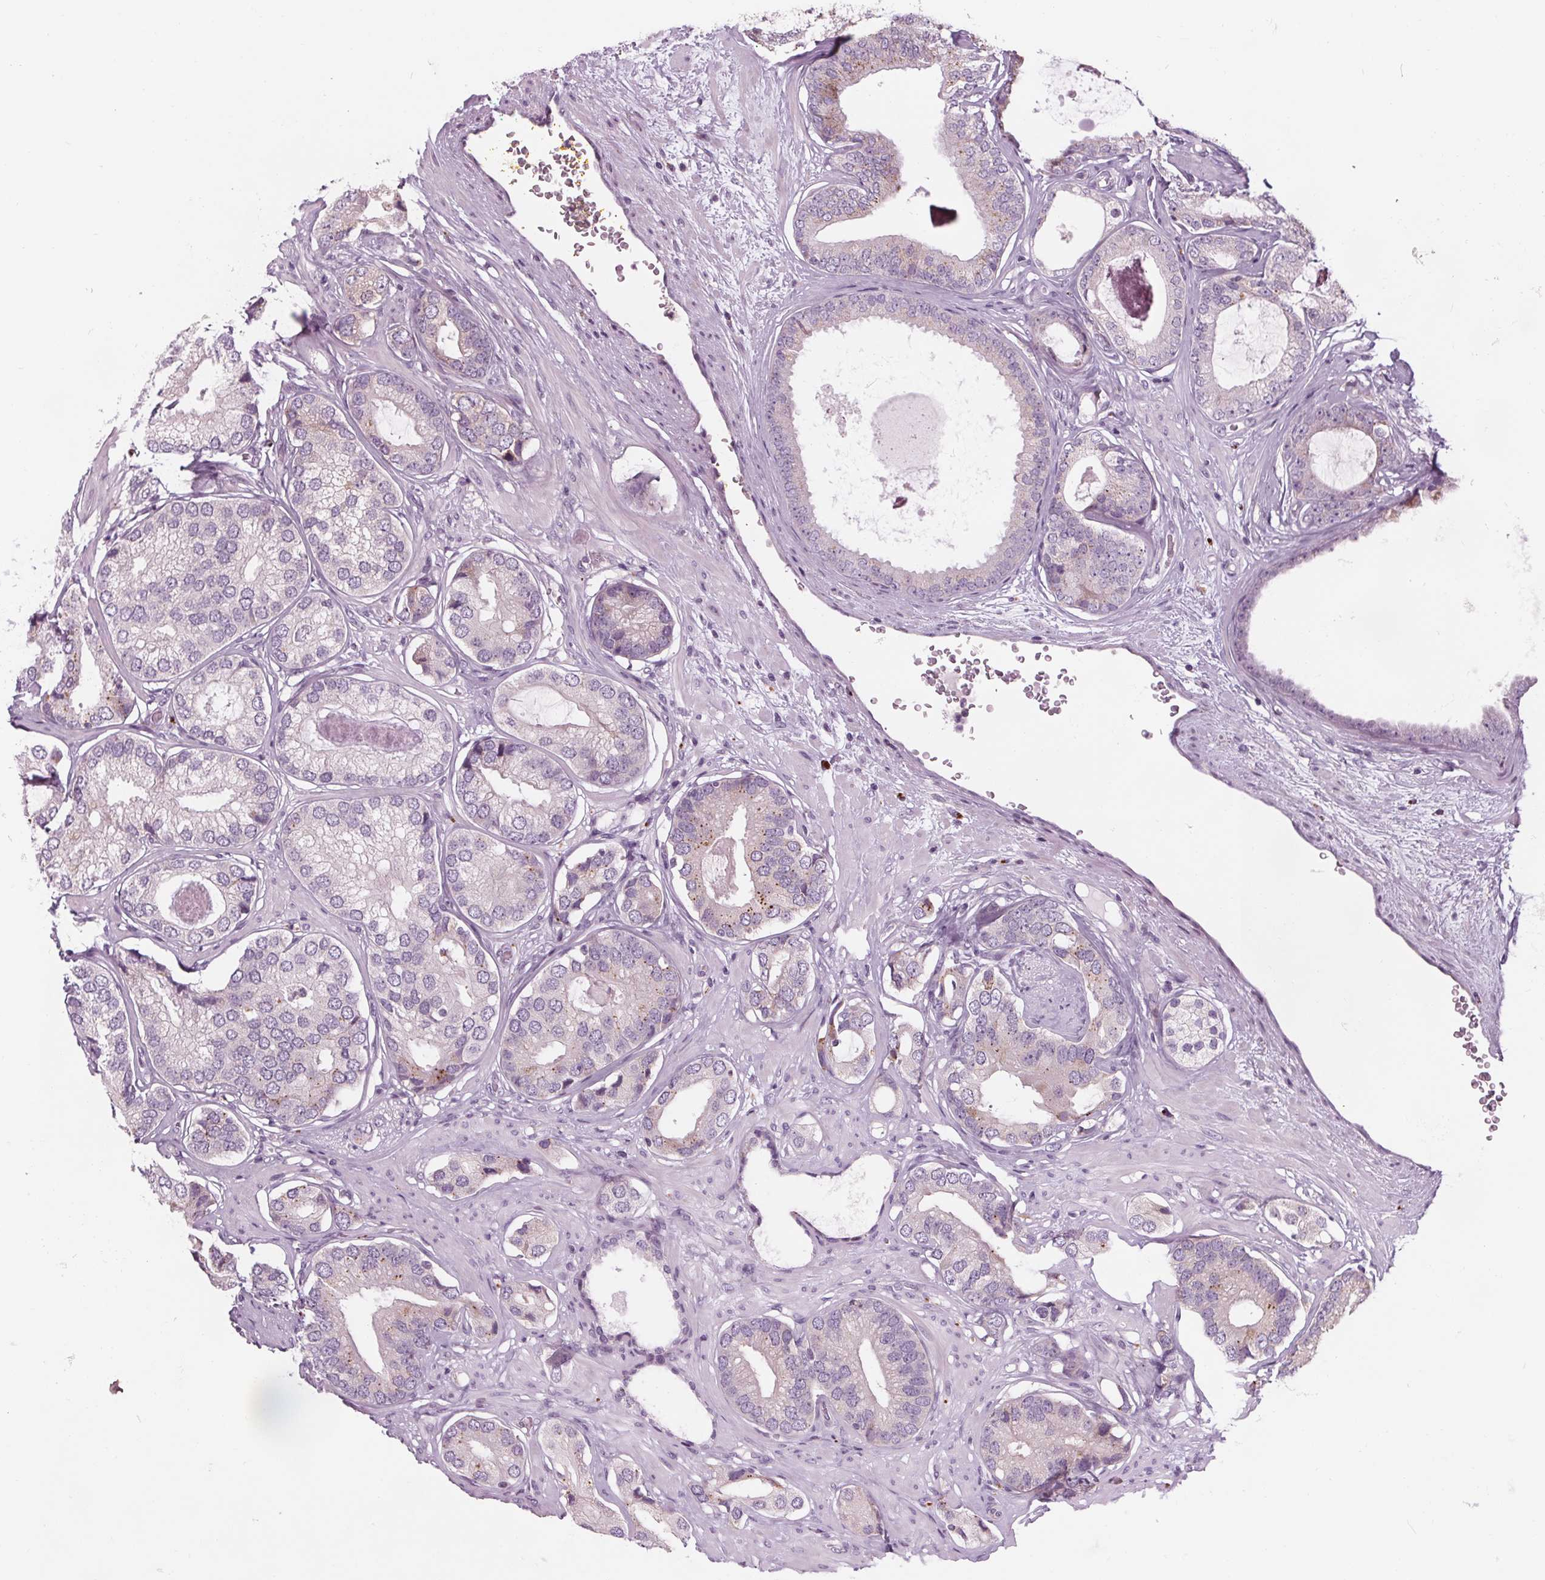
{"staining": {"intensity": "moderate", "quantity": "<25%", "location": "cytoplasmic/membranous"}, "tissue": "prostate cancer", "cell_type": "Tumor cells", "image_type": "cancer", "snomed": [{"axis": "morphology", "description": "Adenocarcinoma, Low grade"}, {"axis": "topography", "description": "Prostate"}], "caption": "A photomicrograph showing moderate cytoplasmic/membranous expression in about <25% of tumor cells in prostate cancer, as visualized by brown immunohistochemical staining.", "gene": "SAMD5", "patient": {"sex": "male", "age": 61}}